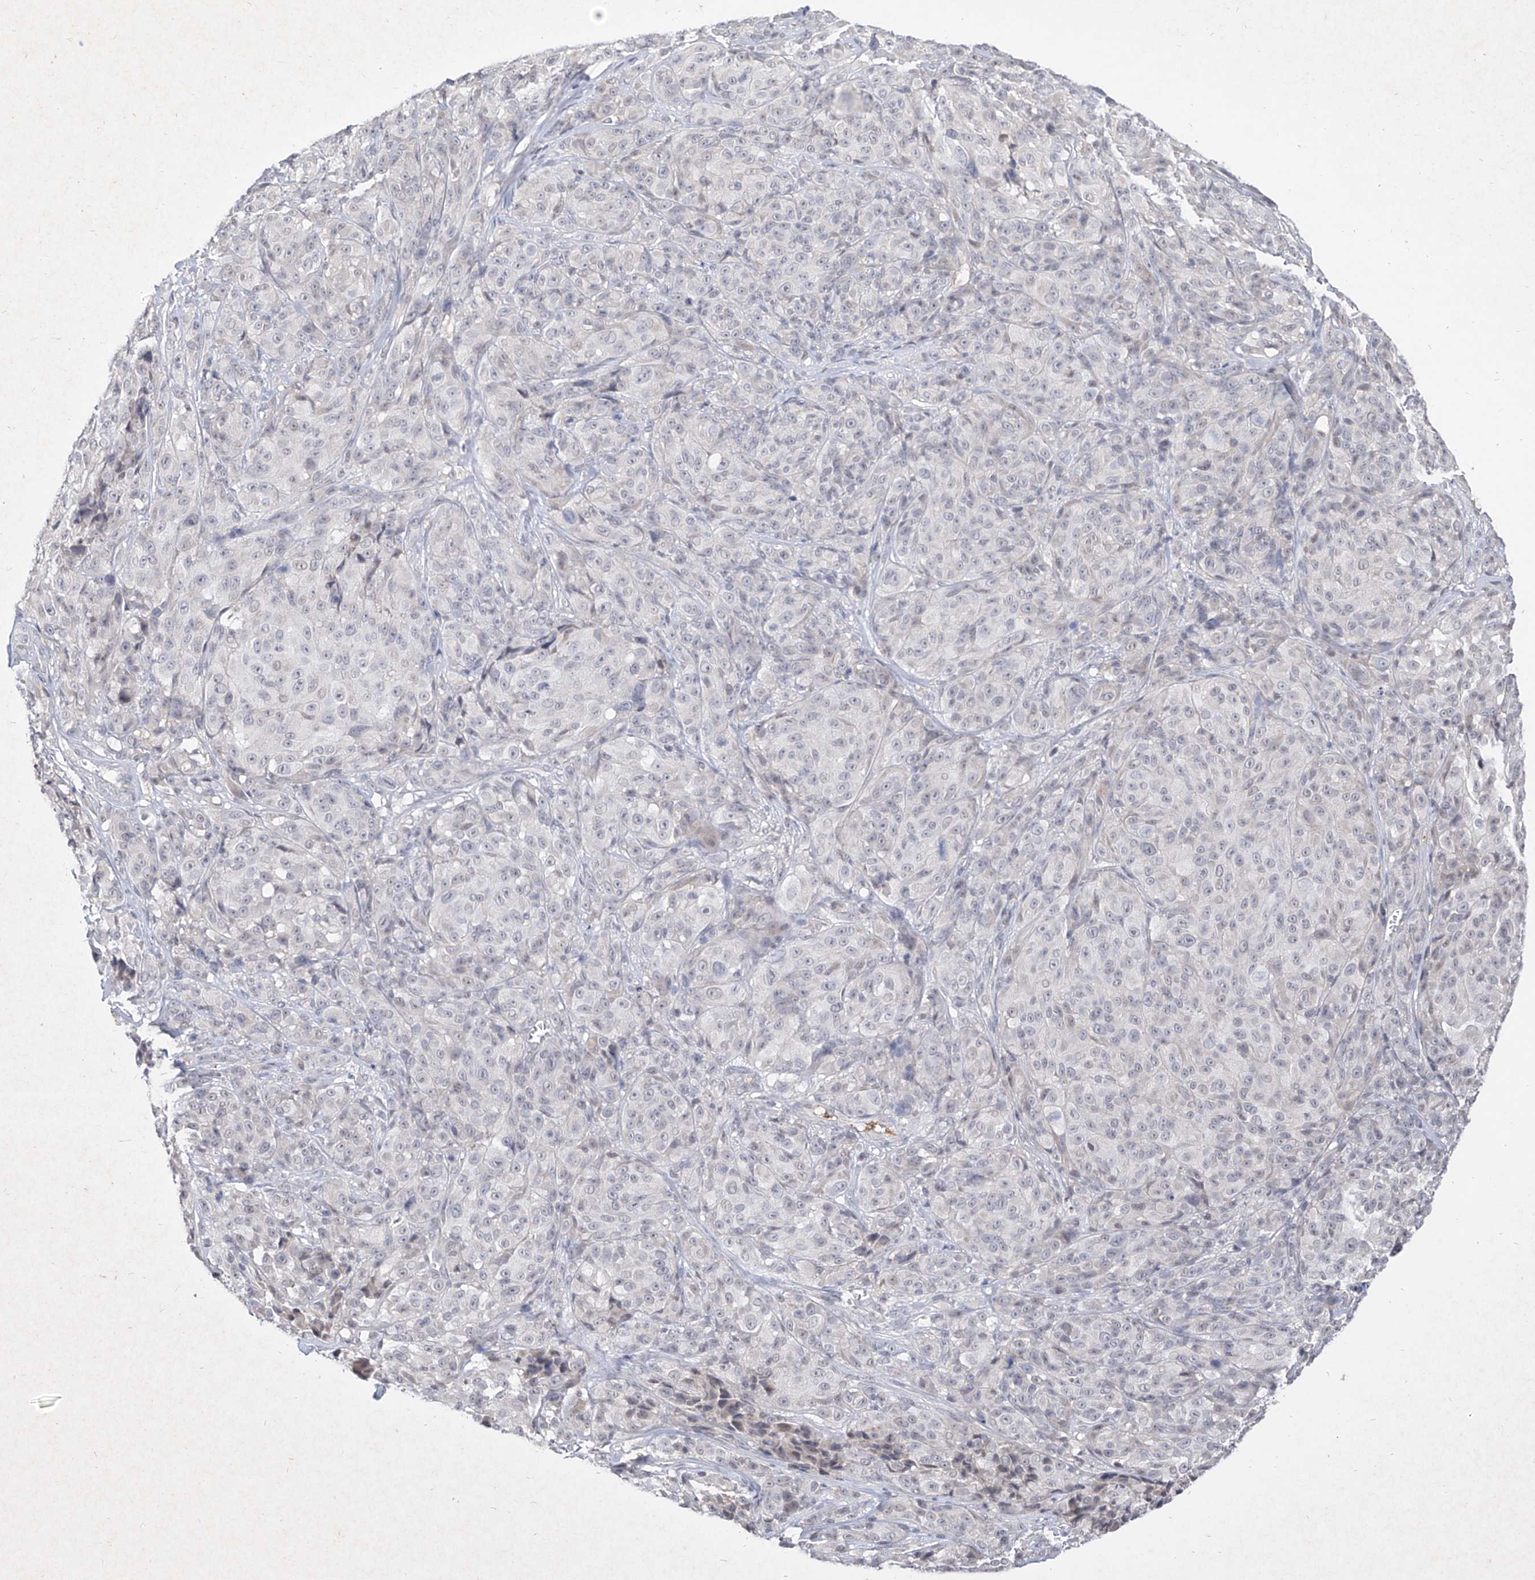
{"staining": {"intensity": "negative", "quantity": "none", "location": "none"}, "tissue": "melanoma", "cell_type": "Tumor cells", "image_type": "cancer", "snomed": [{"axis": "morphology", "description": "Malignant melanoma, NOS"}, {"axis": "topography", "description": "Skin"}], "caption": "This is a image of immunohistochemistry (IHC) staining of melanoma, which shows no staining in tumor cells.", "gene": "C4A", "patient": {"sex": "male", "age": 73}}